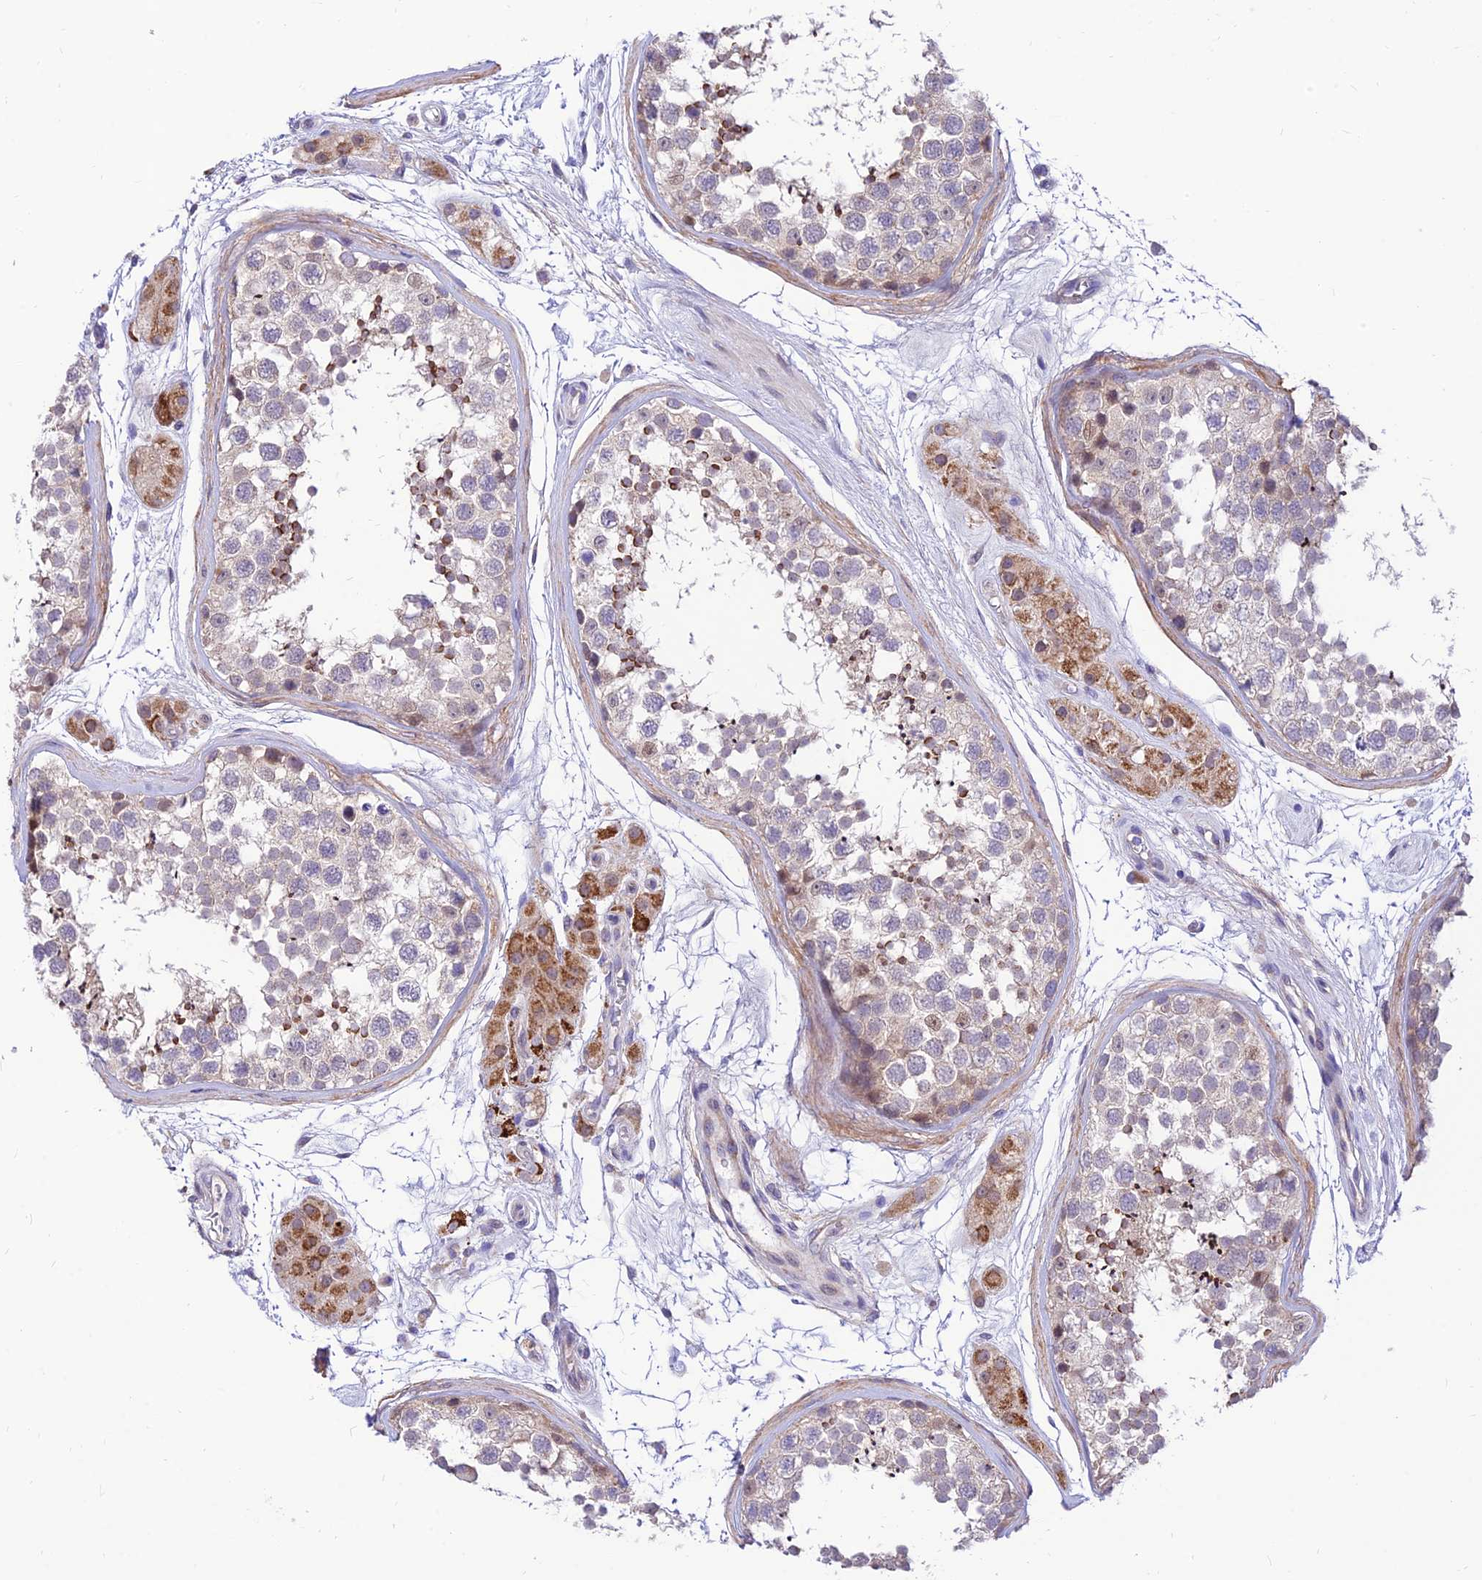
{"staining": {"intensity": "moderate", "quantity": "<25%", "location": "cytoplasmic/membranous"}, "tissue": "testis", "cell_type": "Cells in seminiferous ducts", "image_type": "normal", "snomed": [{"axis": "morphology", "description": "Normal tissue, NOS"}, {"axis": "topography", "description": "Testis"}], "caption": "Brown immunohistochemical staining in normal human testis demonstrates moderate cytoplasmic/membranous expression in approximately <25% of cells in seminiferous ducts.", "gene": "C6orf132", "patient": {"sex": "male", "age": 56}}